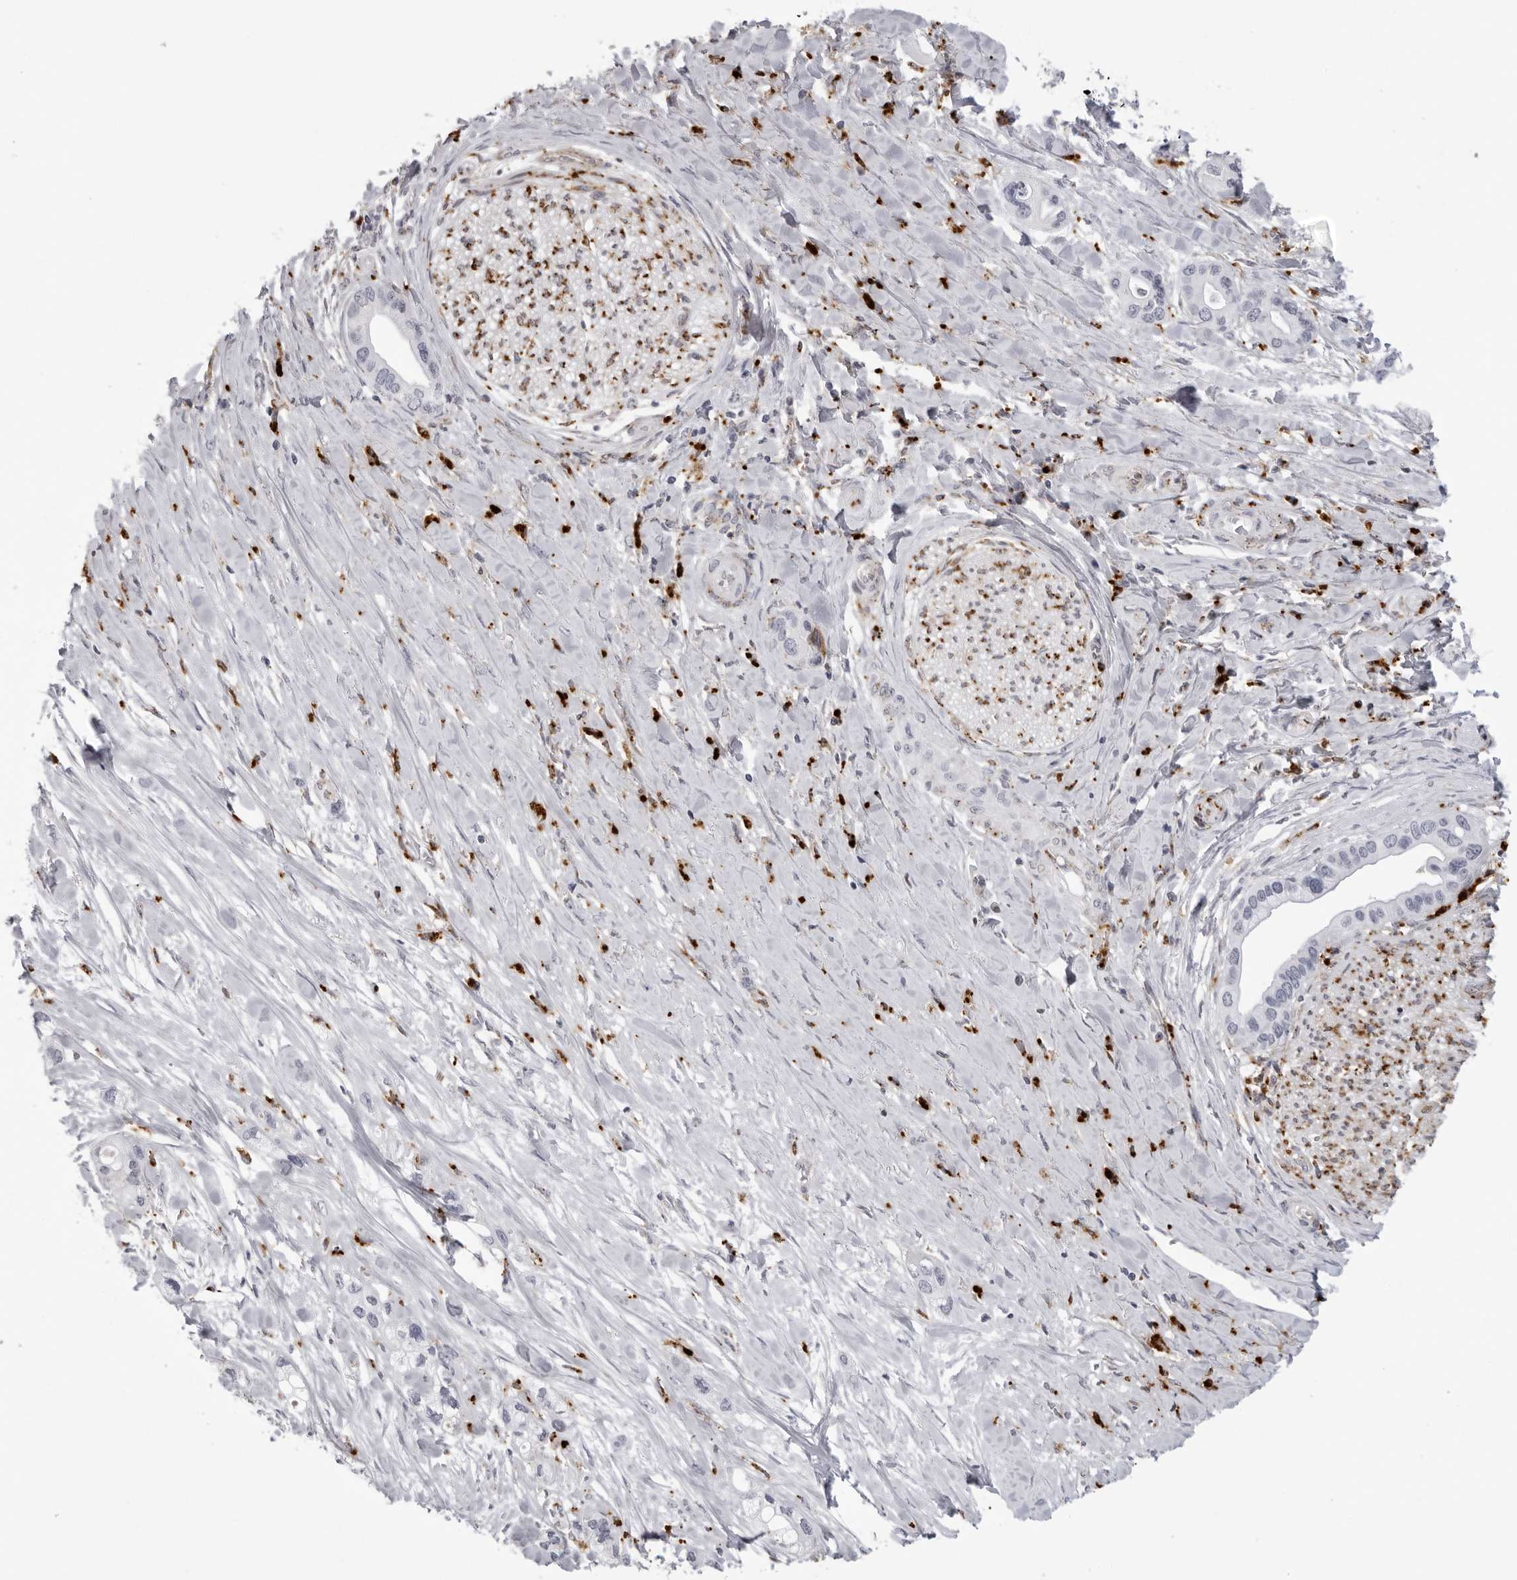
{"staining": {"intensity": "negative", "quantity": "none", "location": "none"}, "tissue": "pancreatic cancer", "cell_type": "Tumor cells", "image_type": "cancer", "snomed": [{"axis": "morphology", "description": "Adenocarcinoma, NOS"}, {"axis": "topography", "description": "Pancreas"}], "caption": "This is an immunohistochemistry micrograph of human adenocarcinoma (pancreatic). There is no expression in tumor cells.", "gene": "IL25", "patient": {"sex": "female", "age": 77}}